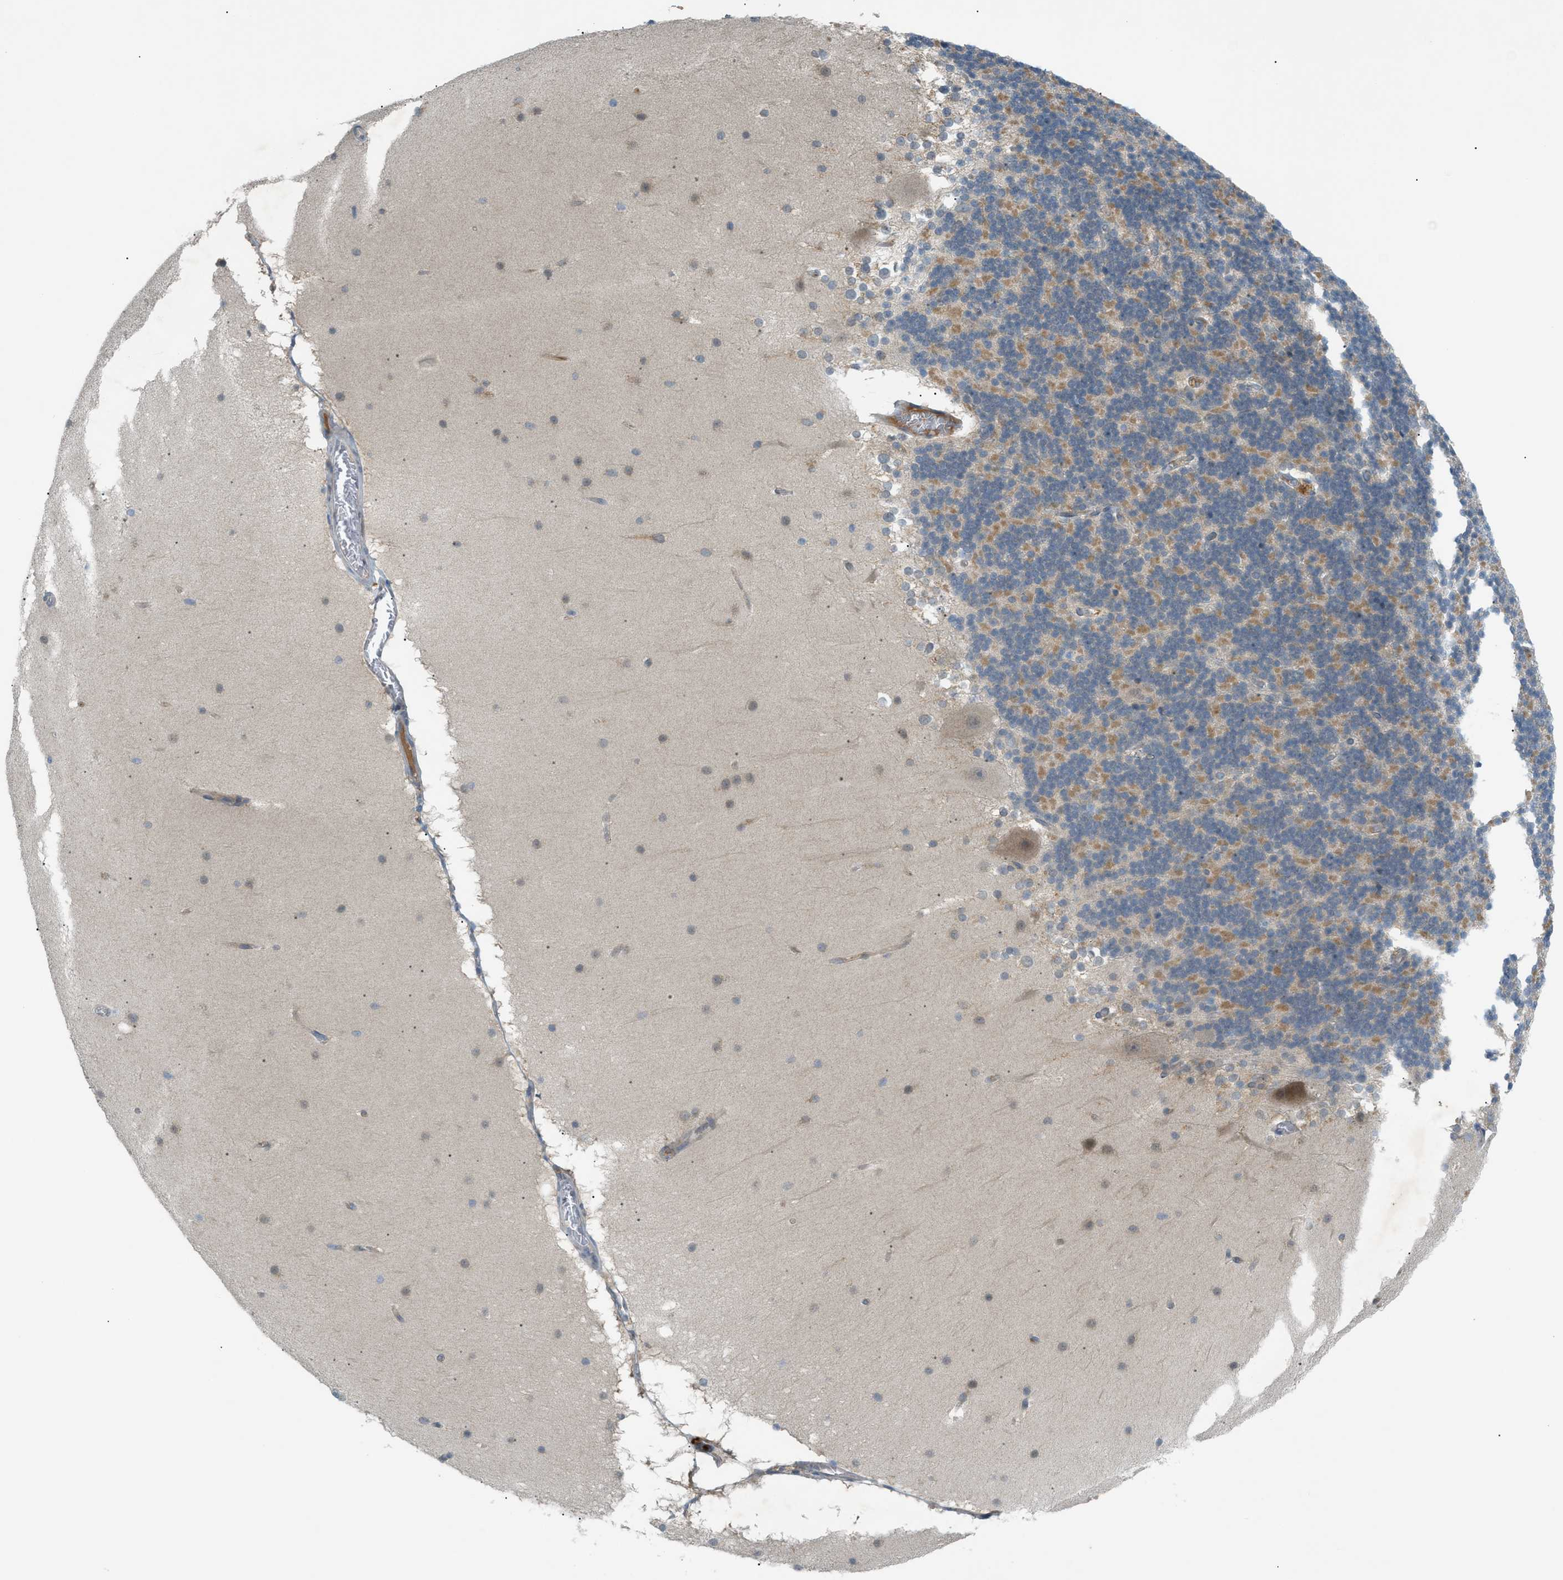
{"staining": {"intensity": "moderate", "quantity": "<25%", "location": "cytoplasmic/membranous"}, "tissue": "cerebellum", "cell_type": "Cells in granular layer", "image_type": "normal", "snomed": [{"axis": "morphology", "description": "Normal tissue, NOS"}, {"axis": "topography", "description": "Cerebellum"}], "caption": "A low amount of moderate cytoplasmic/membranous expression is appreciated in approximately <25% of cells in granular layer in benign cerebellum.", "gene": "DYRK1A", "patient": {"sex": "female", "age": 19}}